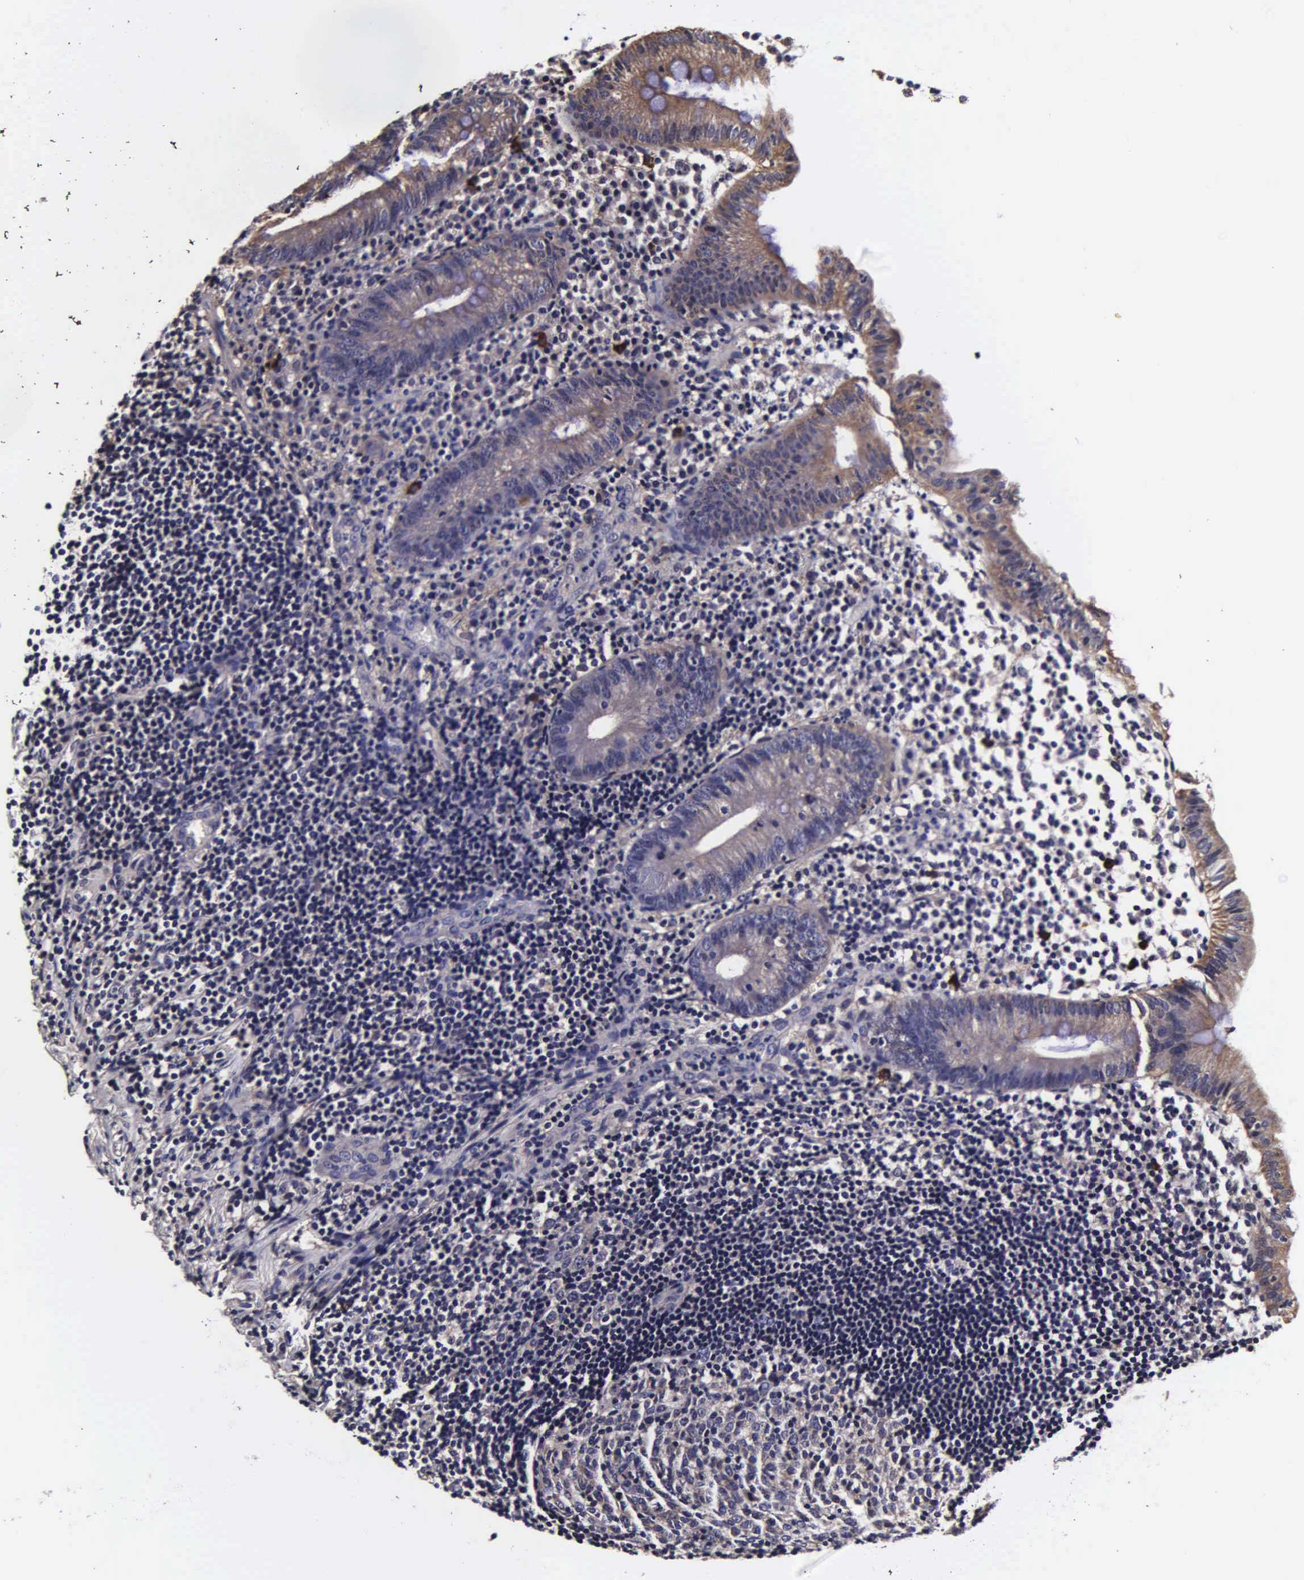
{"staining": {"intensity": "weak", "quantity": "25%-75%", "location": "cytoplasmic/membranous"}, "tissue": "appendix", "cell_type": "Glandular cells", "image_type": "normal", "snomed": [{"axis": "morphology", "description": "Normal tissue, NOS"}, {"axis": "topography", "description": "Appendix"}], "caption": "Glandular cells demonstrate low levels of weak cytoplasmic/membranous staining in about 25%-75% of cells in normal appendix. The staining was performed using DAB (3,3'-diaminobenzidine) to visualize the protein expression in brown, while the nuclei were stained in blue with hematoxylin (Magnification: 20x).", "gene": "PSMA3", "patient": {"sex": "male", "age": 25}}